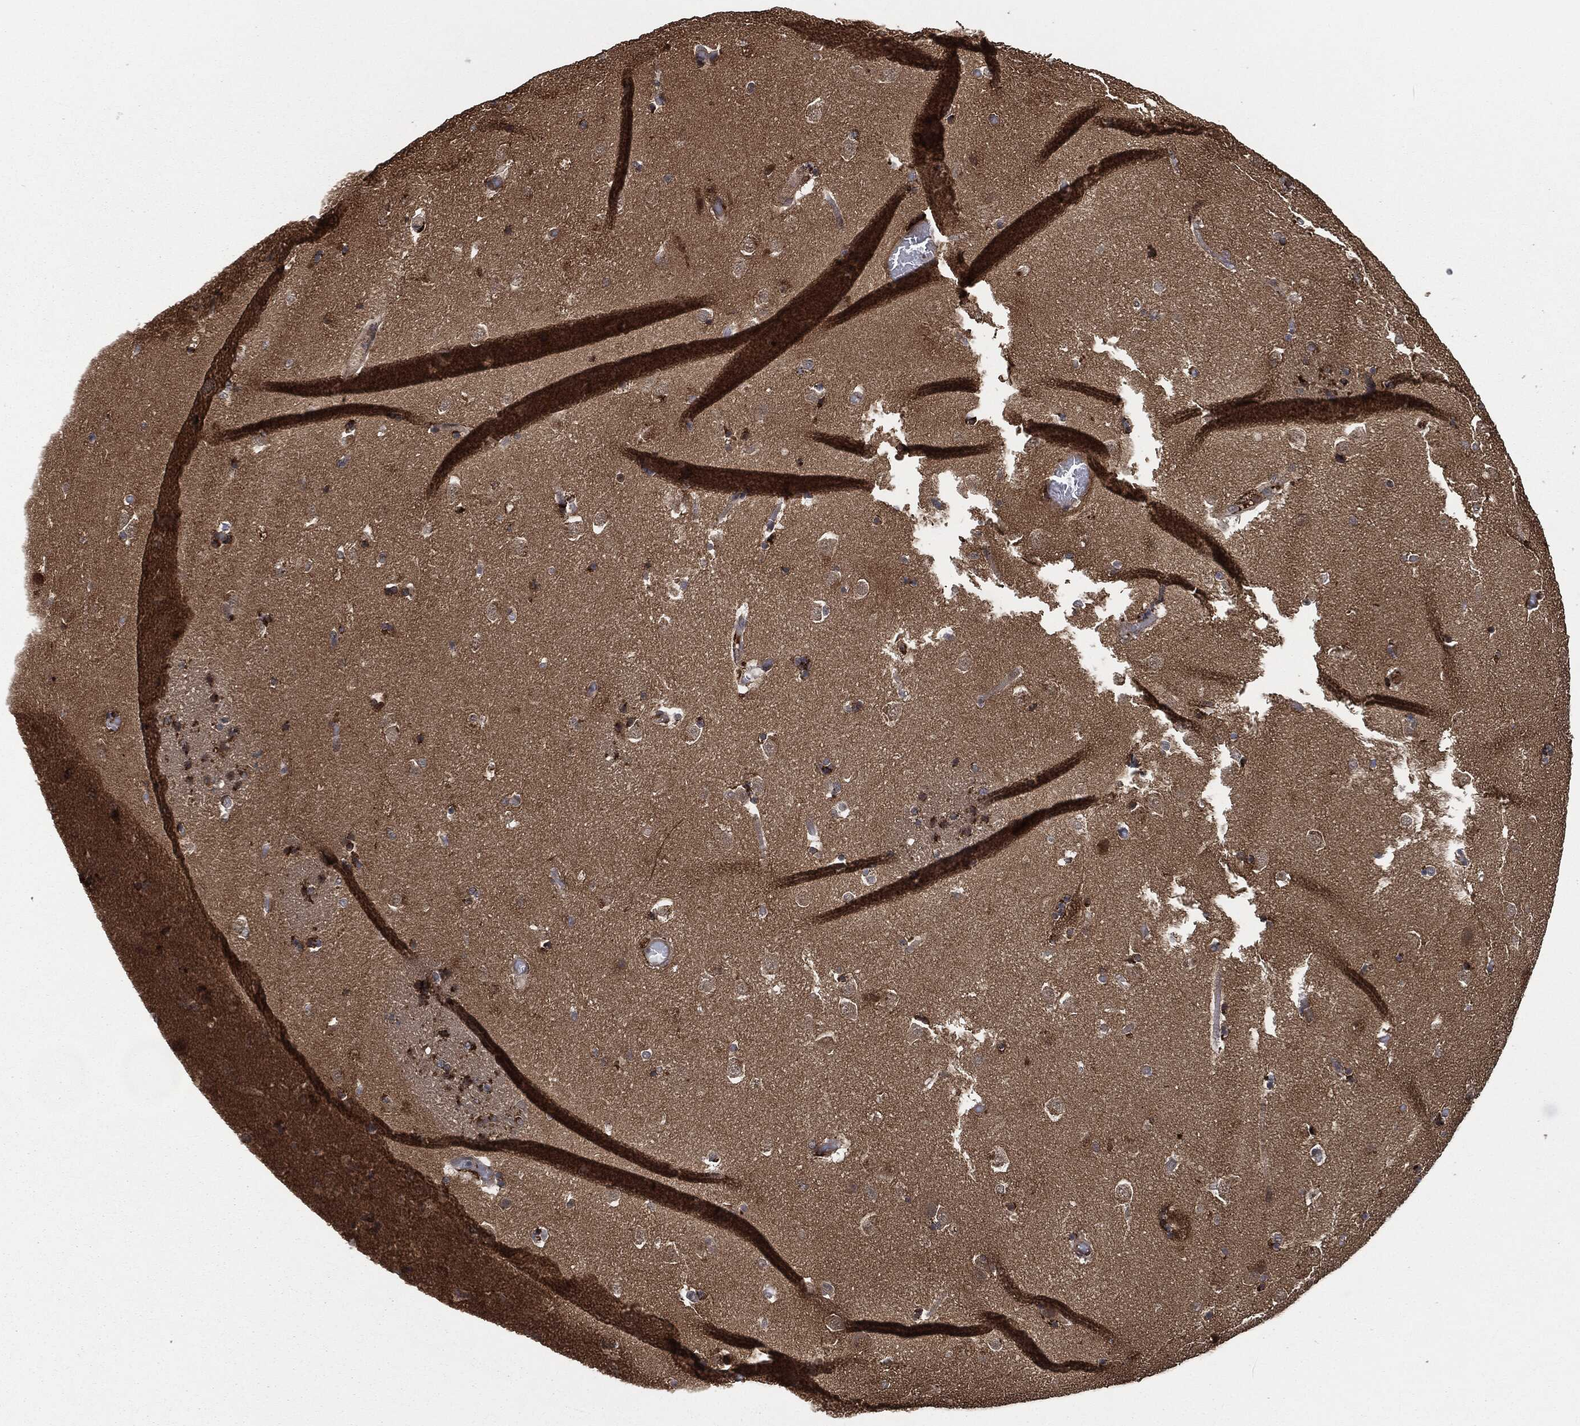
{"staining": {"intensity": "negative", "quantity": "none", "location": "none"}, "tissue": "caudate", "cell_type": "Glial cells", "image_type": "normal", "snomed": [{"axis": "morphology", "description": "Normal tissue, NOS"}, {"axis": "topography", "description": "Lateral ventricle wall"}], "caption": "Caudate stained for a protein using immunohistochemistry (IHC) shows no expression glial cells.", "gene": "CRABP2", "patient": {"sex": "male", "age": 51}}